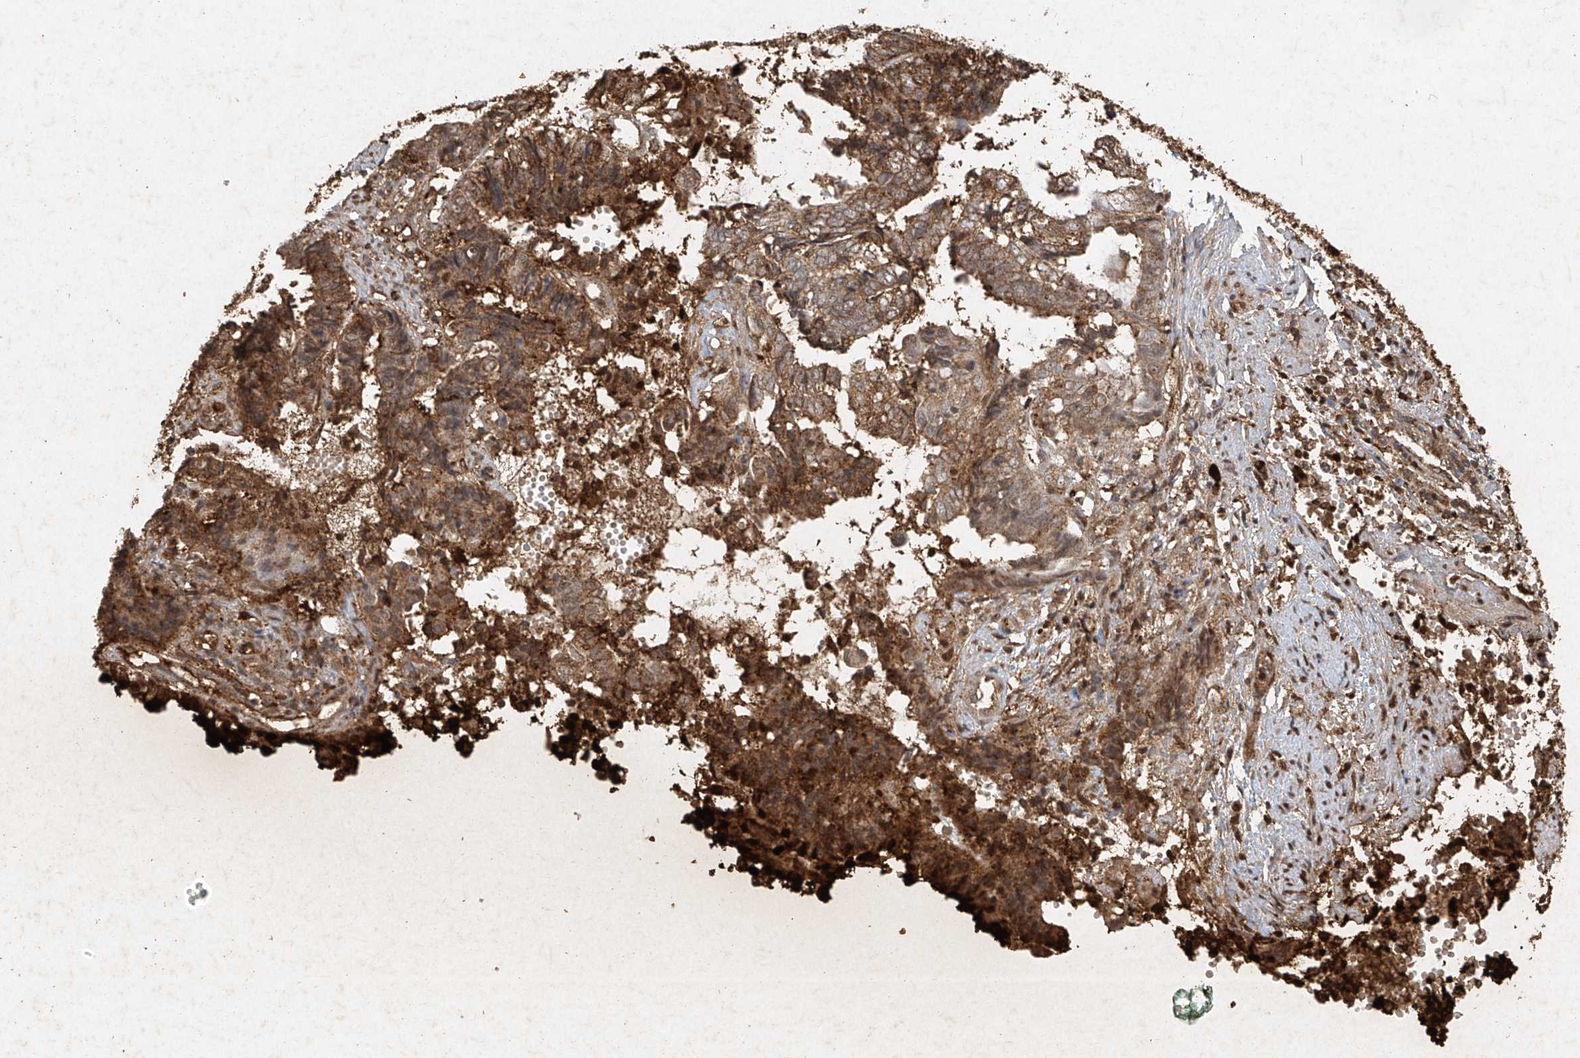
{"staining": {"intensity": "moderate", "quantity": ">75%", "location": "cytoplasmic/membranous"}, "tissue": "endometrial cancer", "cell_type": "Tumor cells", "image_type": "cancer", "snomed": [{"axis": "morphology", "description": "Adenocarcinoma, NOS"}, {"axis": "topography", "description": "Uterus"}, {"axis": "topography", "description": "Endometrium"}], "caption": "Approximately >75% of tumor cells in human endometrial adenocarcinoma show moderate cytoplasmic/membranous protein staining as visualized by brown immunohistochemical staining.", "gene": "ATRIP", "patient": {"sex": "female", "age": 70}}